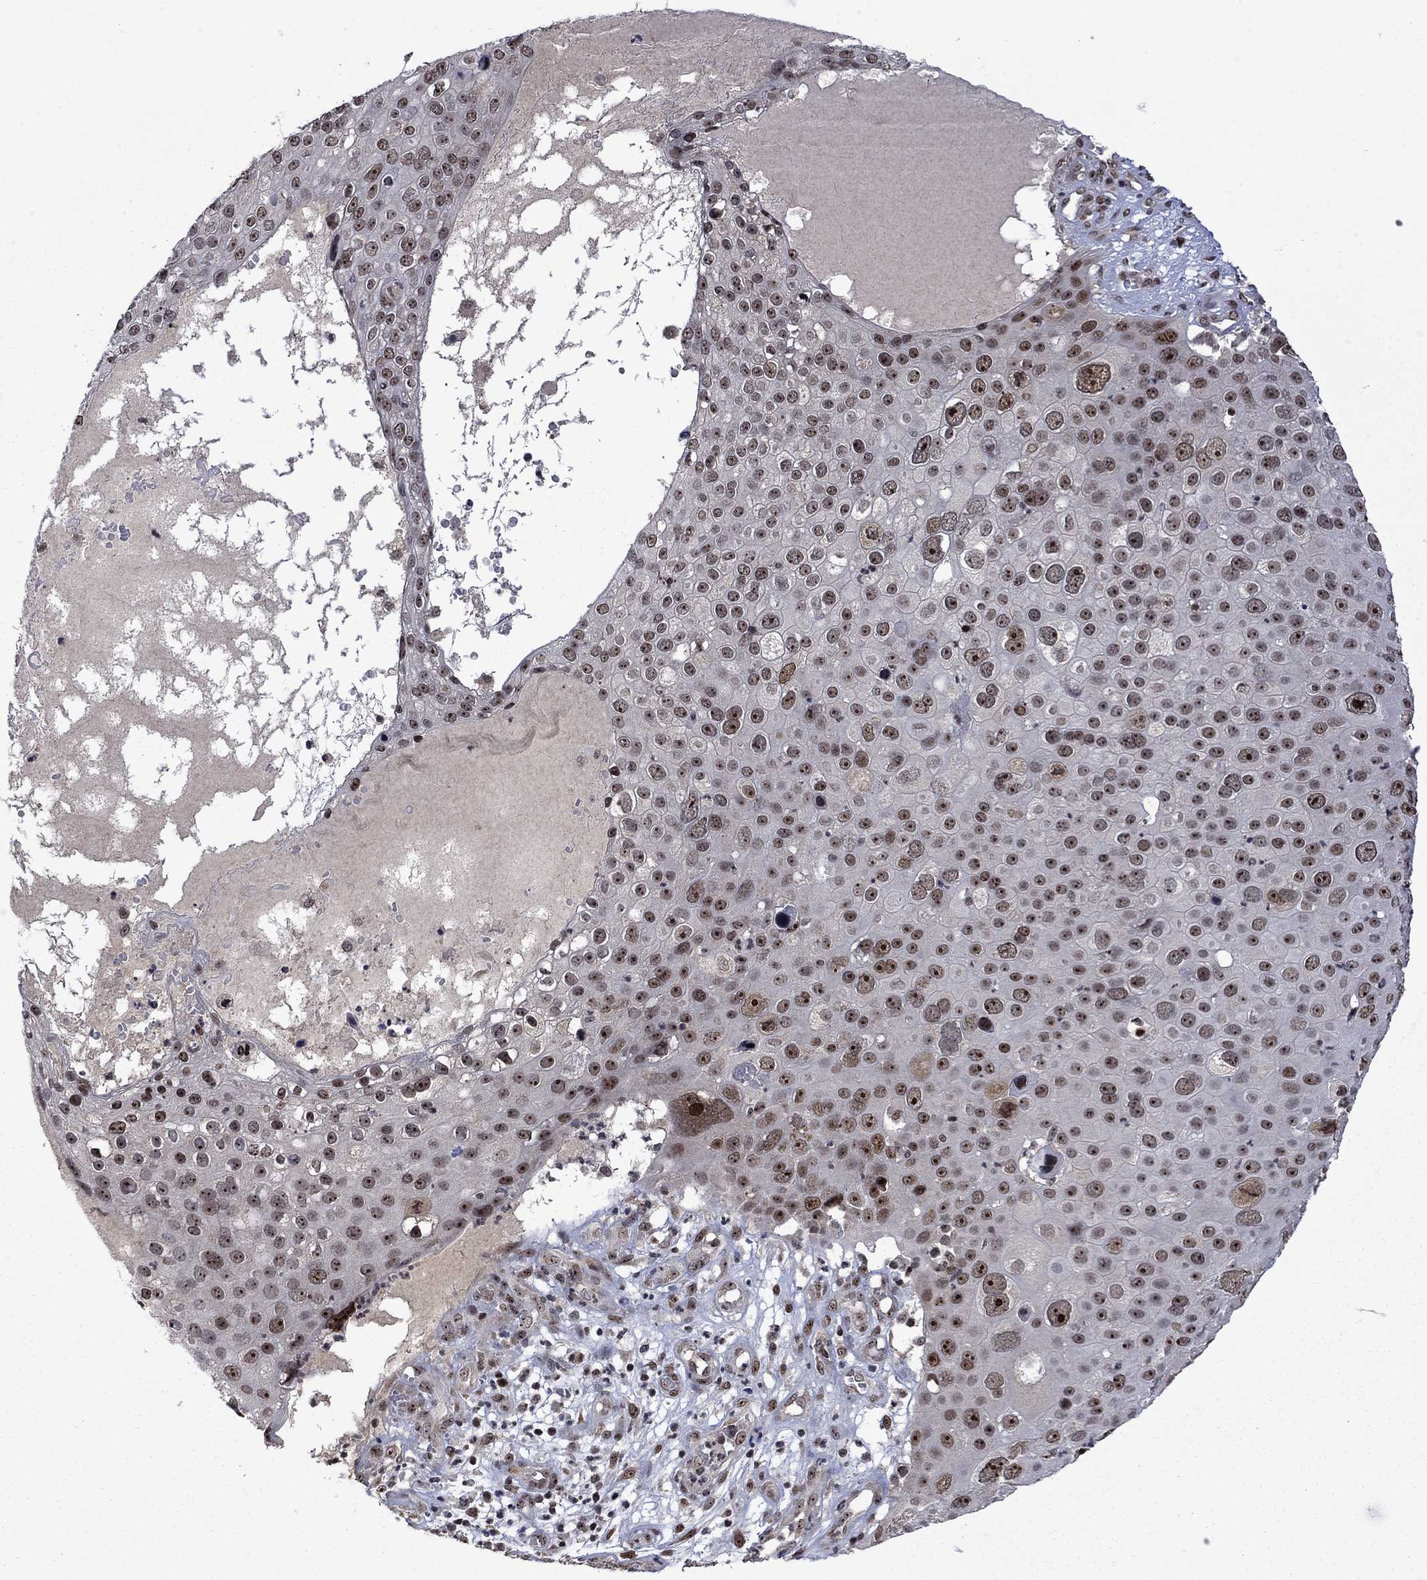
{"staining": {"intensity": "moderate", "quantity": "<25%", "location": "nuclear"}, "tissue": "skin cancer", "cell_type": "Tumor cells", "image_type": "cancer", "snomed": [{"axis": "morphology", "description": "Squamous cell carcinoma, NOS"}, {"axis": "topography", "description": "Skin"}], "caption": "Skin cancer (squamous cell carcinoma) tissue shows moderate nuclear positivity in about <25% of tumor cells", "gene": "FBL", "patient": {"sex": "male", "age": 71}}